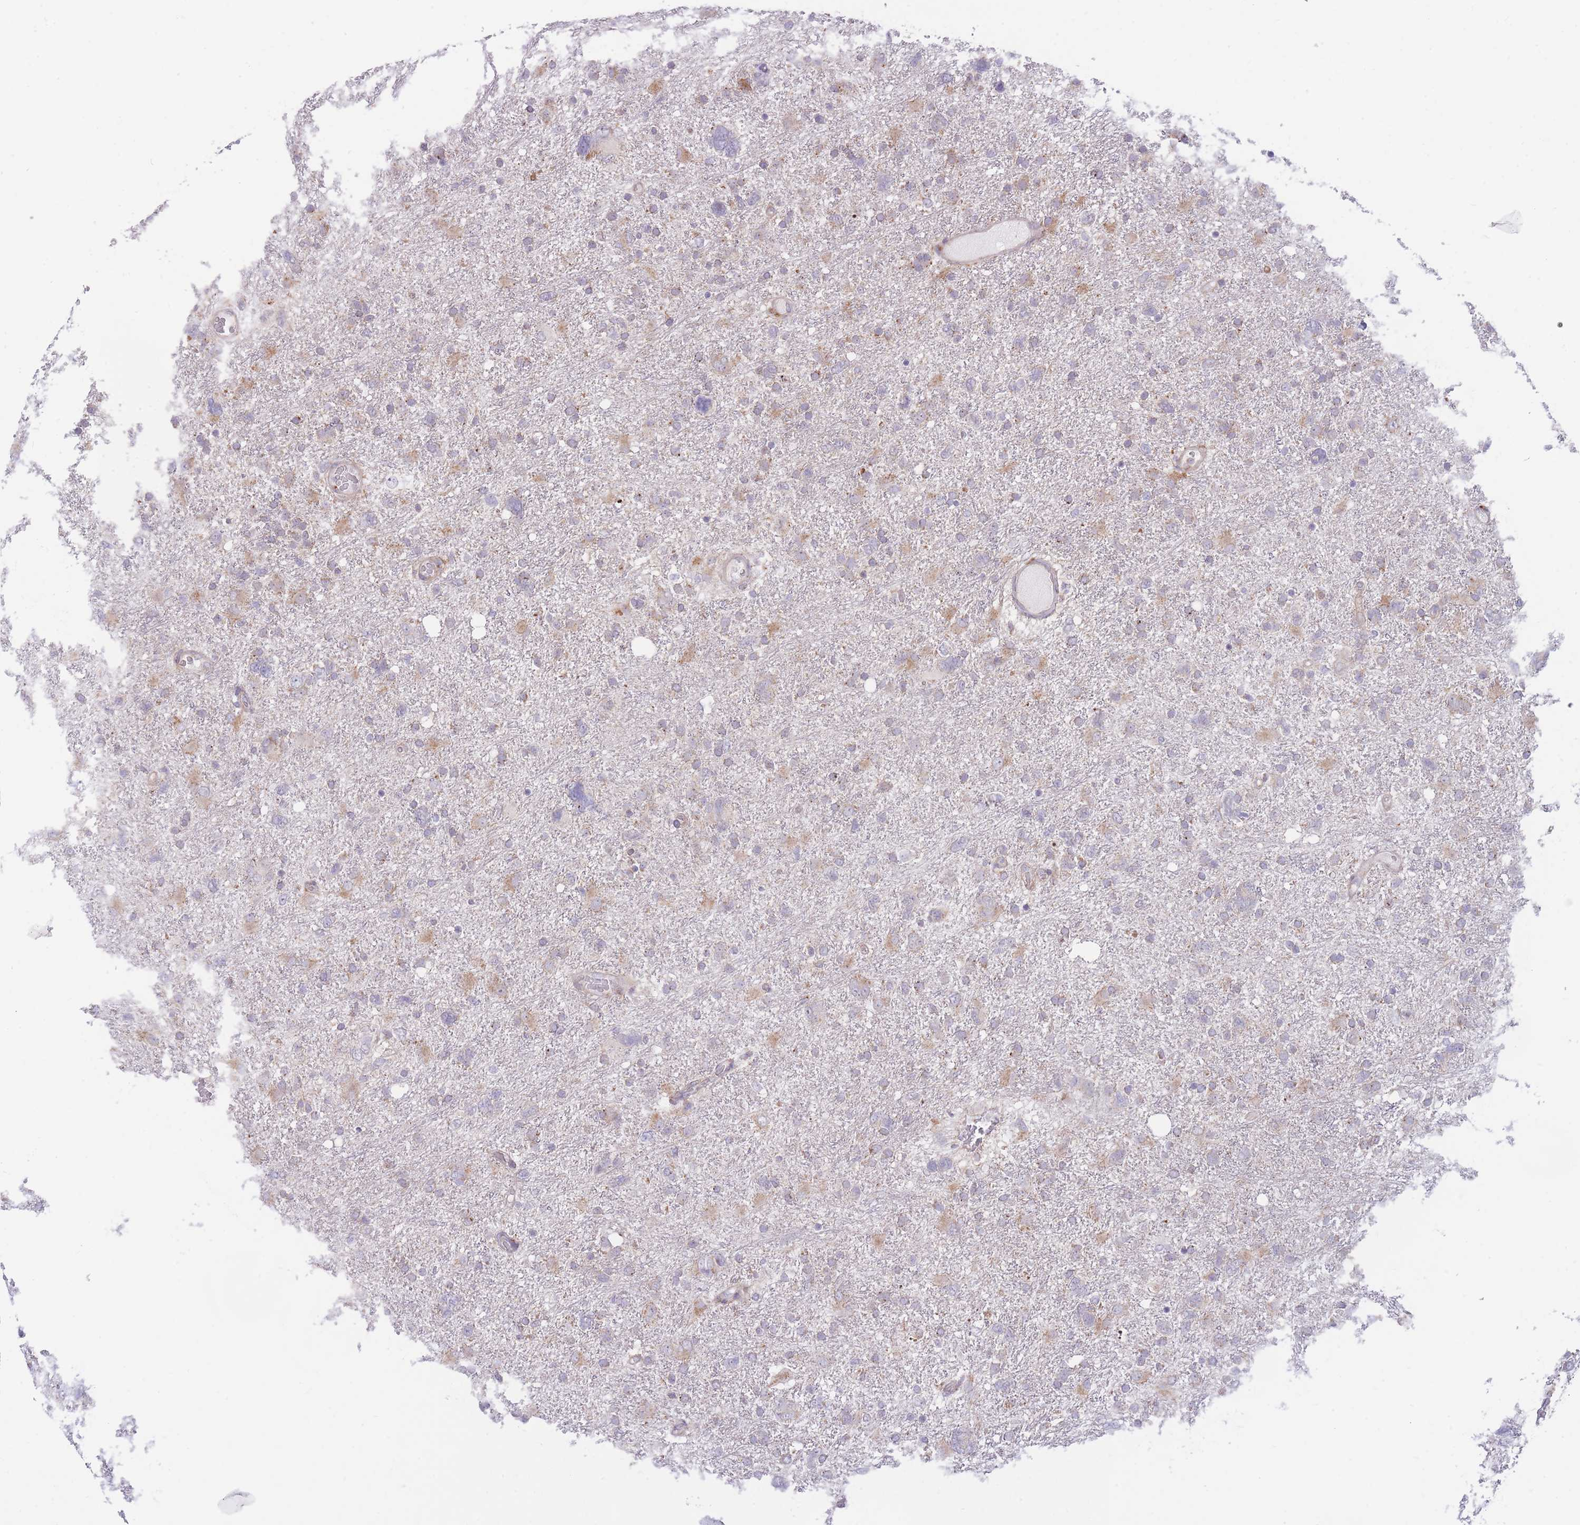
{"staining": {"intensity": "moderate", "quantity": "<25%", "location": "cytoplasmic/membranous"}, "tissue": "glioma", "cell_type": "Tumor cells", "image_type": "cancer", "snomed": [{"axis": "morphology", "description": "Glioma, malignant, High grade"}, {"axis": "topography", "description": "Brain"}], "caption": "DAB (3,3'-diaminobenzidine) immunohistochemical staining of human malignant high-grade glioma shows moderate cytoplasmic/membranous protein positivity in approximately <25% of tumor cells.", "gene": "BOLA2B", "patient": {"sex": "male", "age": 61}}